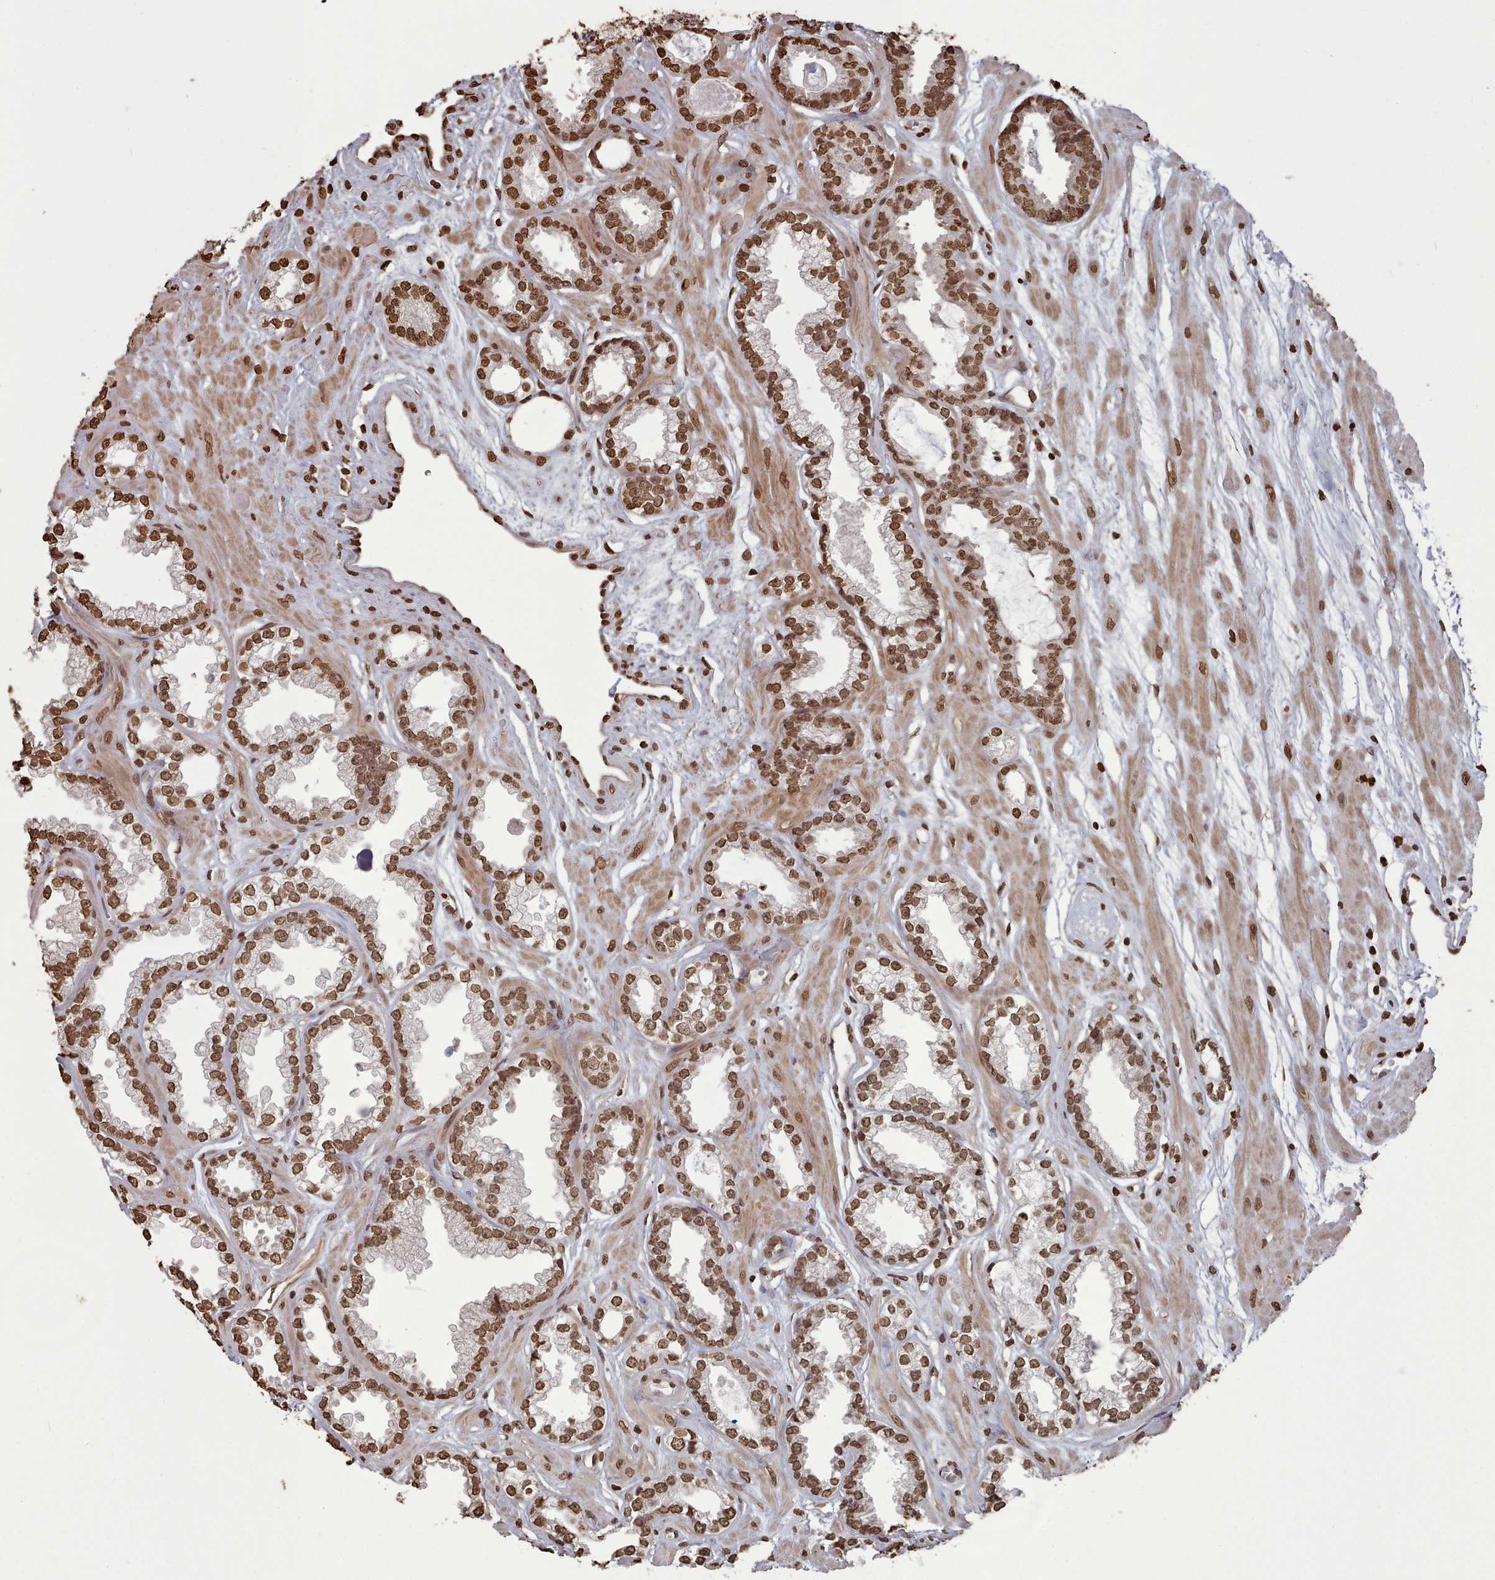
{"staining": {"intensity": "strong", "quantity": ">75%", "location": "nuclear"}, "tissue": "prostate cancer", "cell_type": "Tumor cells", "image_type": "cancer", "snomed": [{"axis": "morphology", "description": "Adenocarcinoma, Low grade"}, {"axis": "topography", "description": "Prostate"}], "caption": "Prostate cancer tissue reveals strong nuclear positivity in about >75% of tumor cells, visualized by immunohistochemistry.", "gene": "PLEKHG5", "patient": {"sex": "male", "age": 60}}